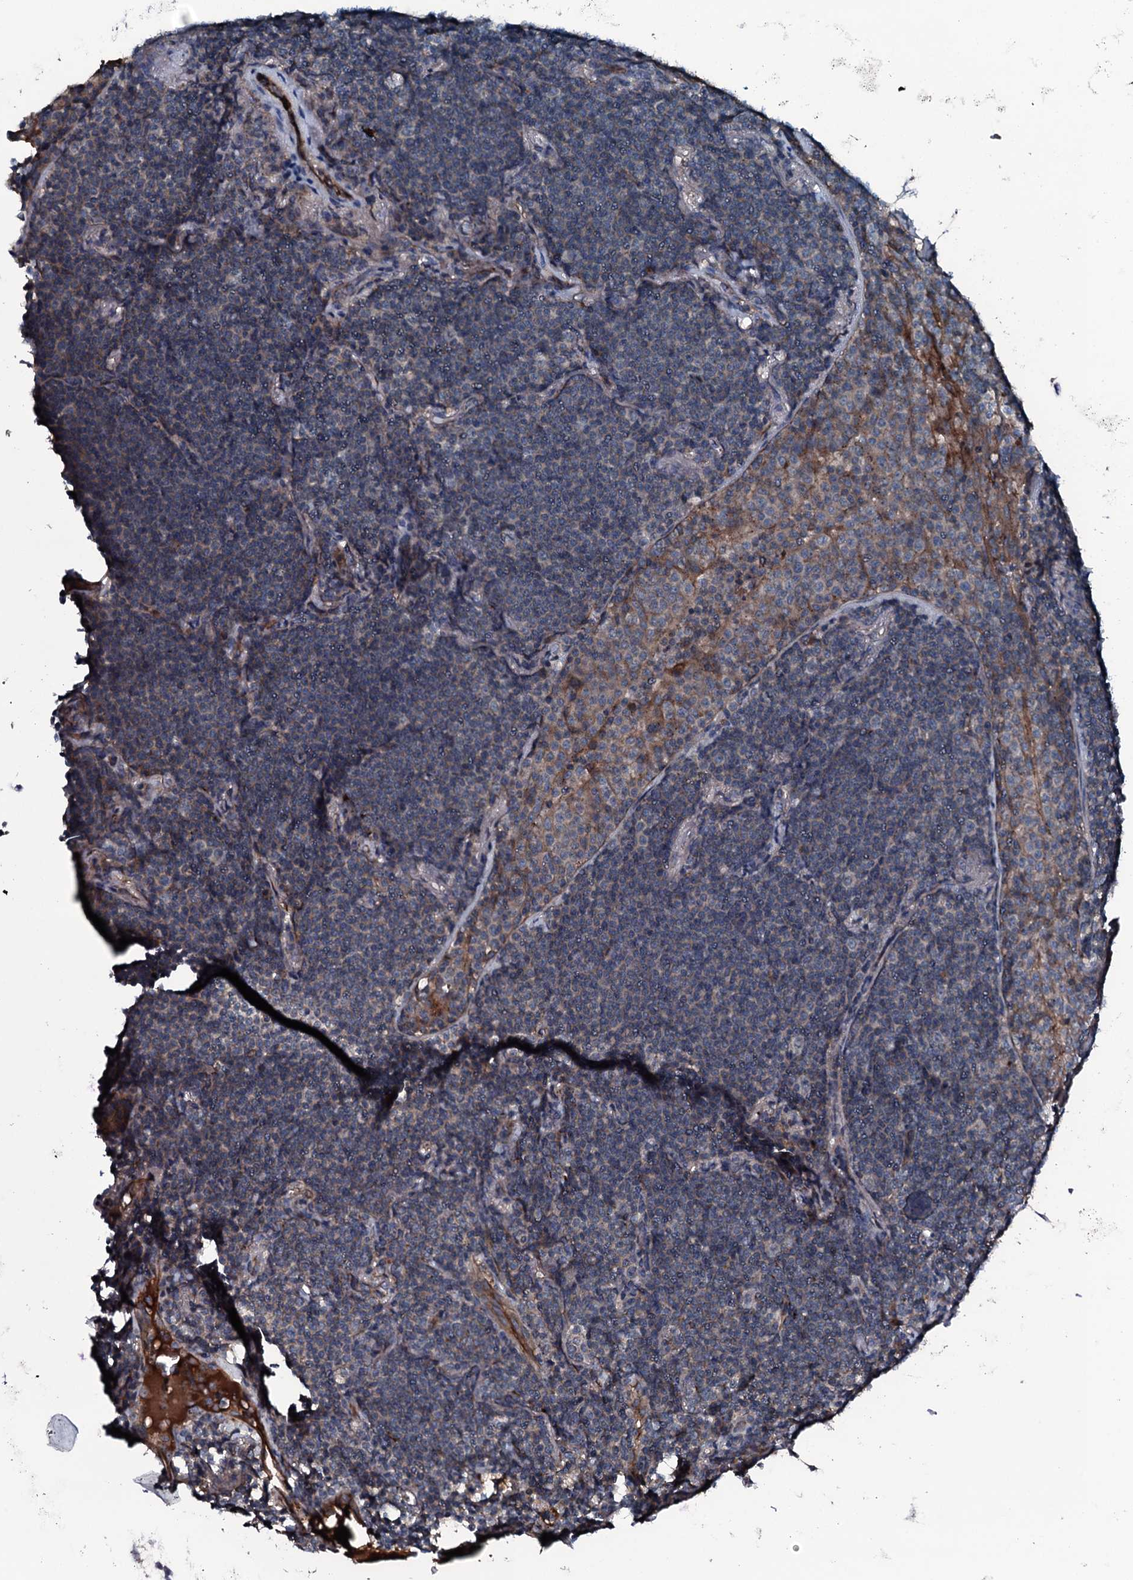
{"staining": {"intensity": "negative", "quantity": "none", "location": "none"}, "tissue": "lymphoma", "cell_type": "Tumor cells", "image_type": "cancer", "snomed": [{"axis": "morphology", "description": "Malignant lymphoma, non-Hodgkin's type, Low grade"}, {"axis": "topography", "description": "Lung"}], "caption": "A high-resolution image shows immunohistochemistry (IHC) staining of lymphoma, which shows no significant positivity in tumor cells.", "gene": "TRIM7", "patient": {"sex": "female", "age": 71}}